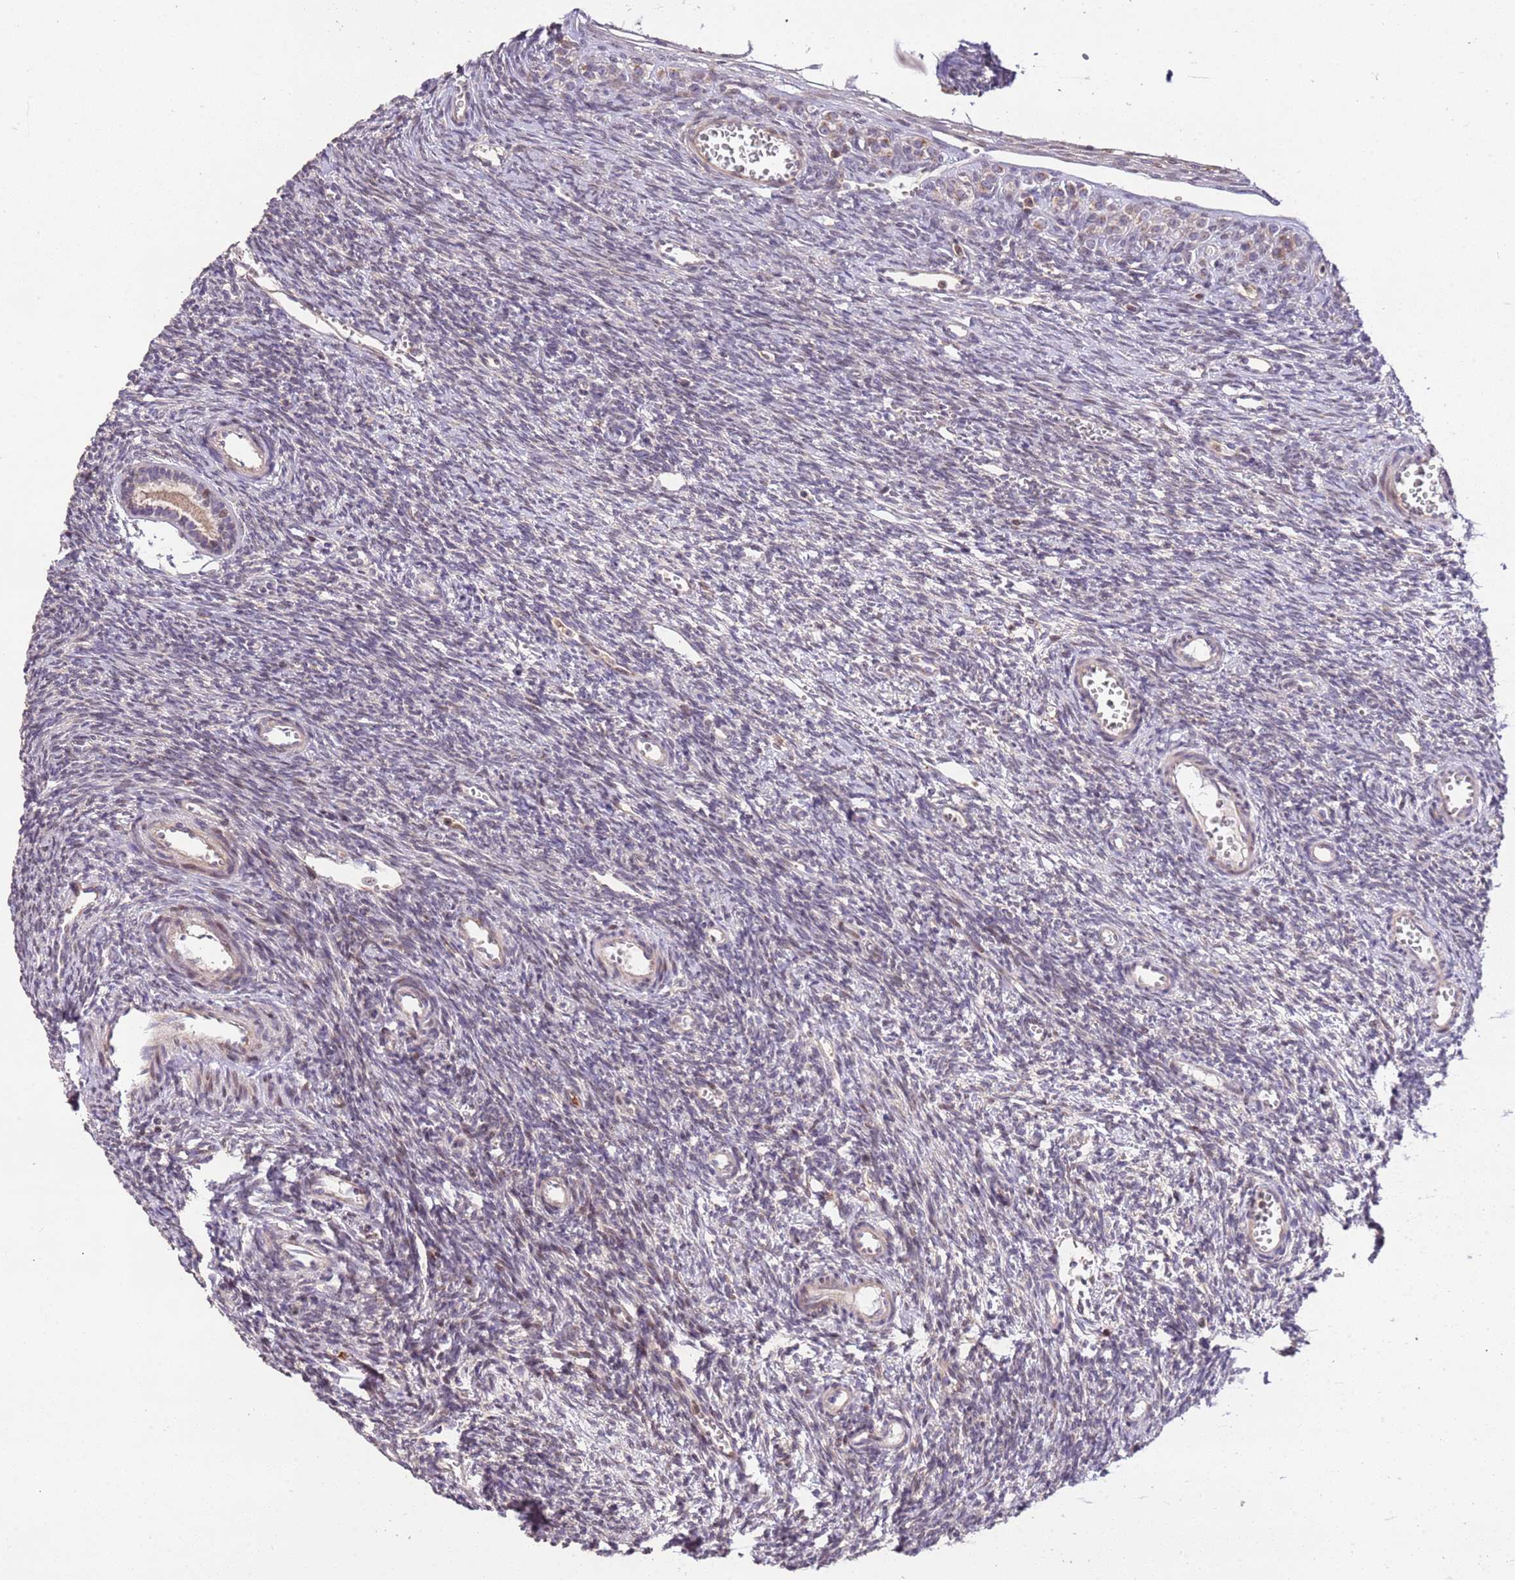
{"staining": {"intensity": "negative", "quantity": "none", "location": "none"}, "tissue": "ovary", "cell_type": "Ovarian stroma cells", "image_type": "normal", "snomed": [{"axis": "morphology", "description": "Normal tissue, NOS"}, {"axis": "topography", "description": "Ovary"}], "caption": "An immunohistochemistry image of unremarkable ovary is shown. There is no staining in ovarian stroma cells of ovary. (Brightfield microscopy of DAB immunohistochemistry (IHC) at high magnification).", "gene": "SLC16A4", "patient": {"sex": "female", "age": 39}}